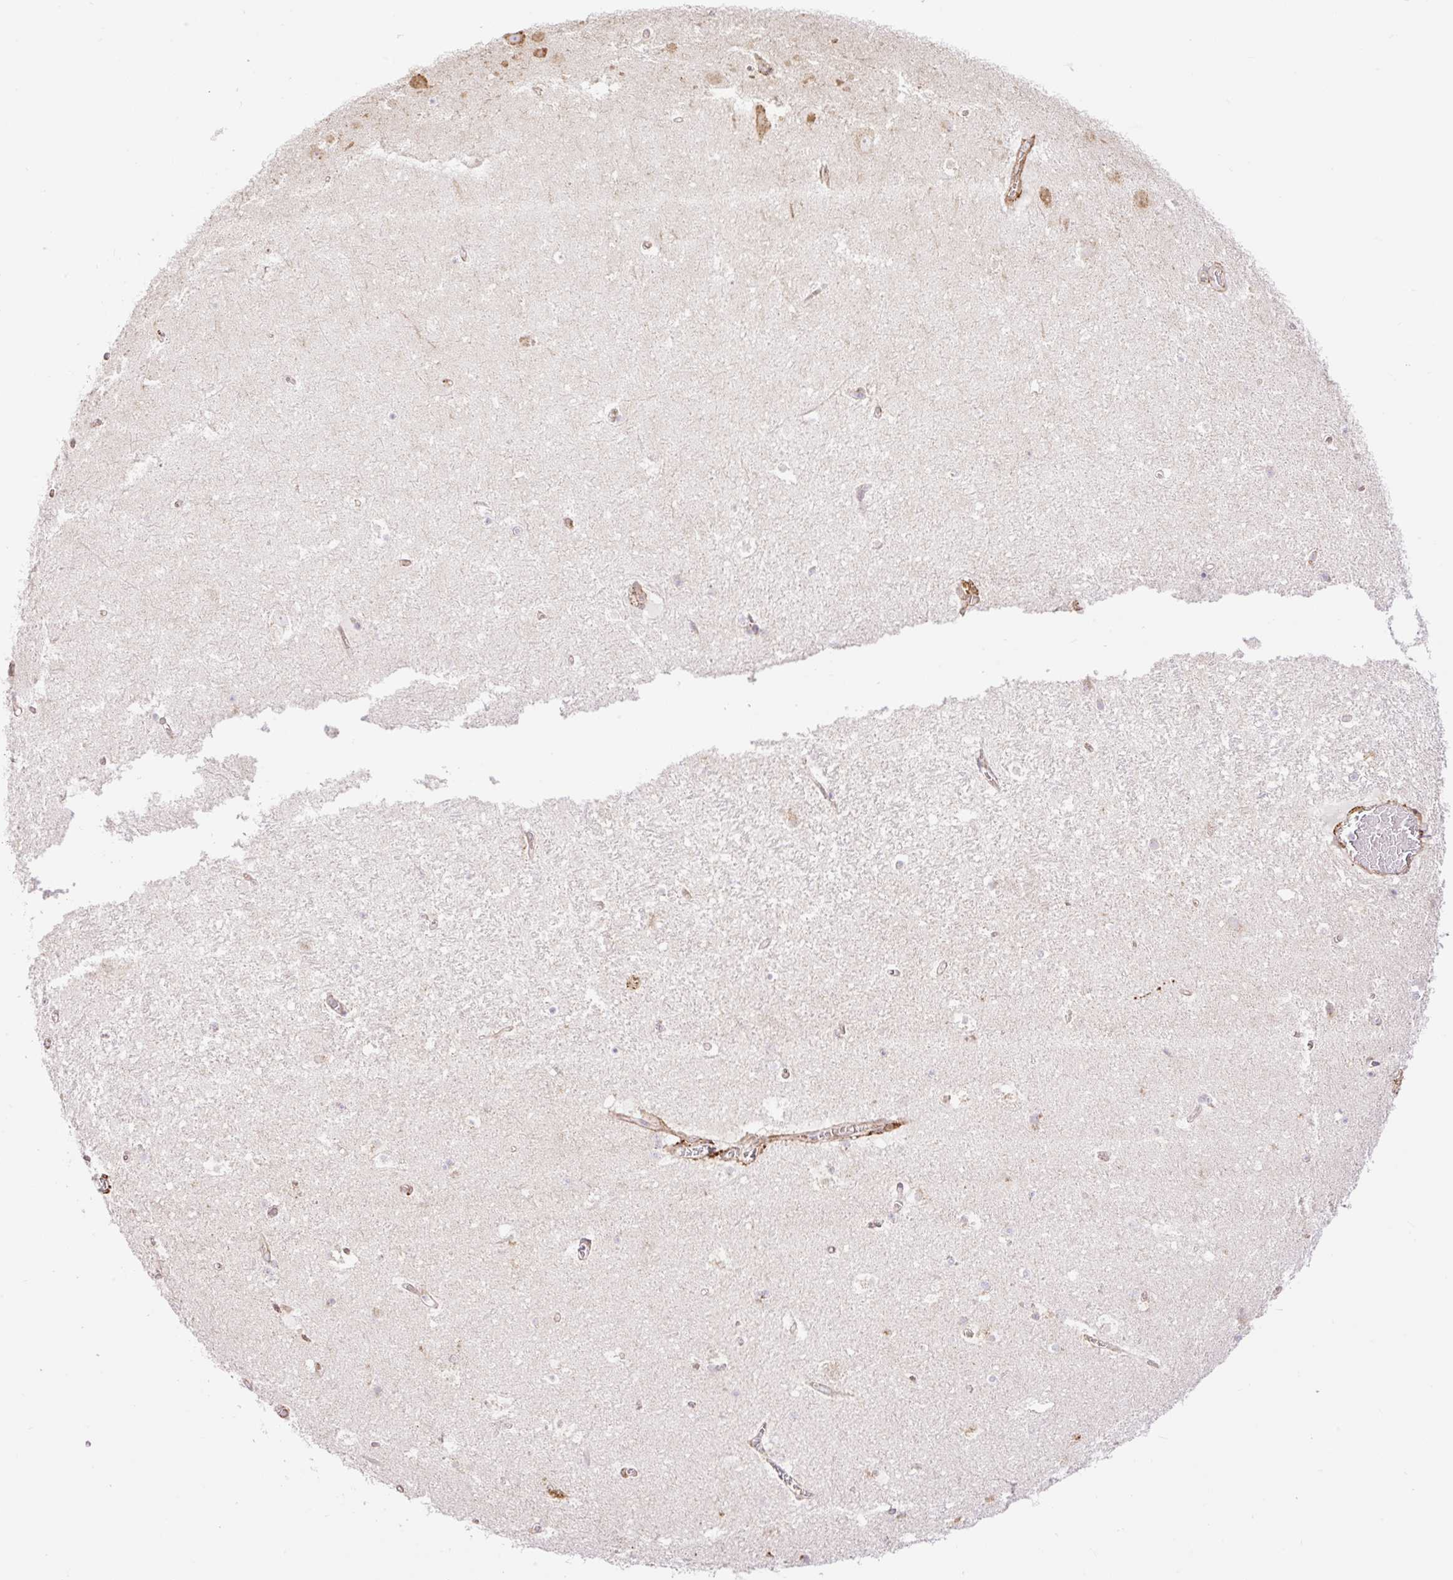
{"staining": {"intensity": "negative", "quantity": "none", "location": "none"}, "tissue": "hippocampus", "cell_type": "Glial cells", "image_type": "normal", "snomed": [{"axis": "morphology", "description": "Normal tissue, NOS"}, {"axis": "topography", "description": "Hippocampus"}], "caption": "A high-resolution image shows immunohistochemistry (IHC) staining of benign hippocampus, which demonstrates no significant positivity in glial cells.", "gene": "RAB30", "patient": {"sex": "female", "age": 42}}